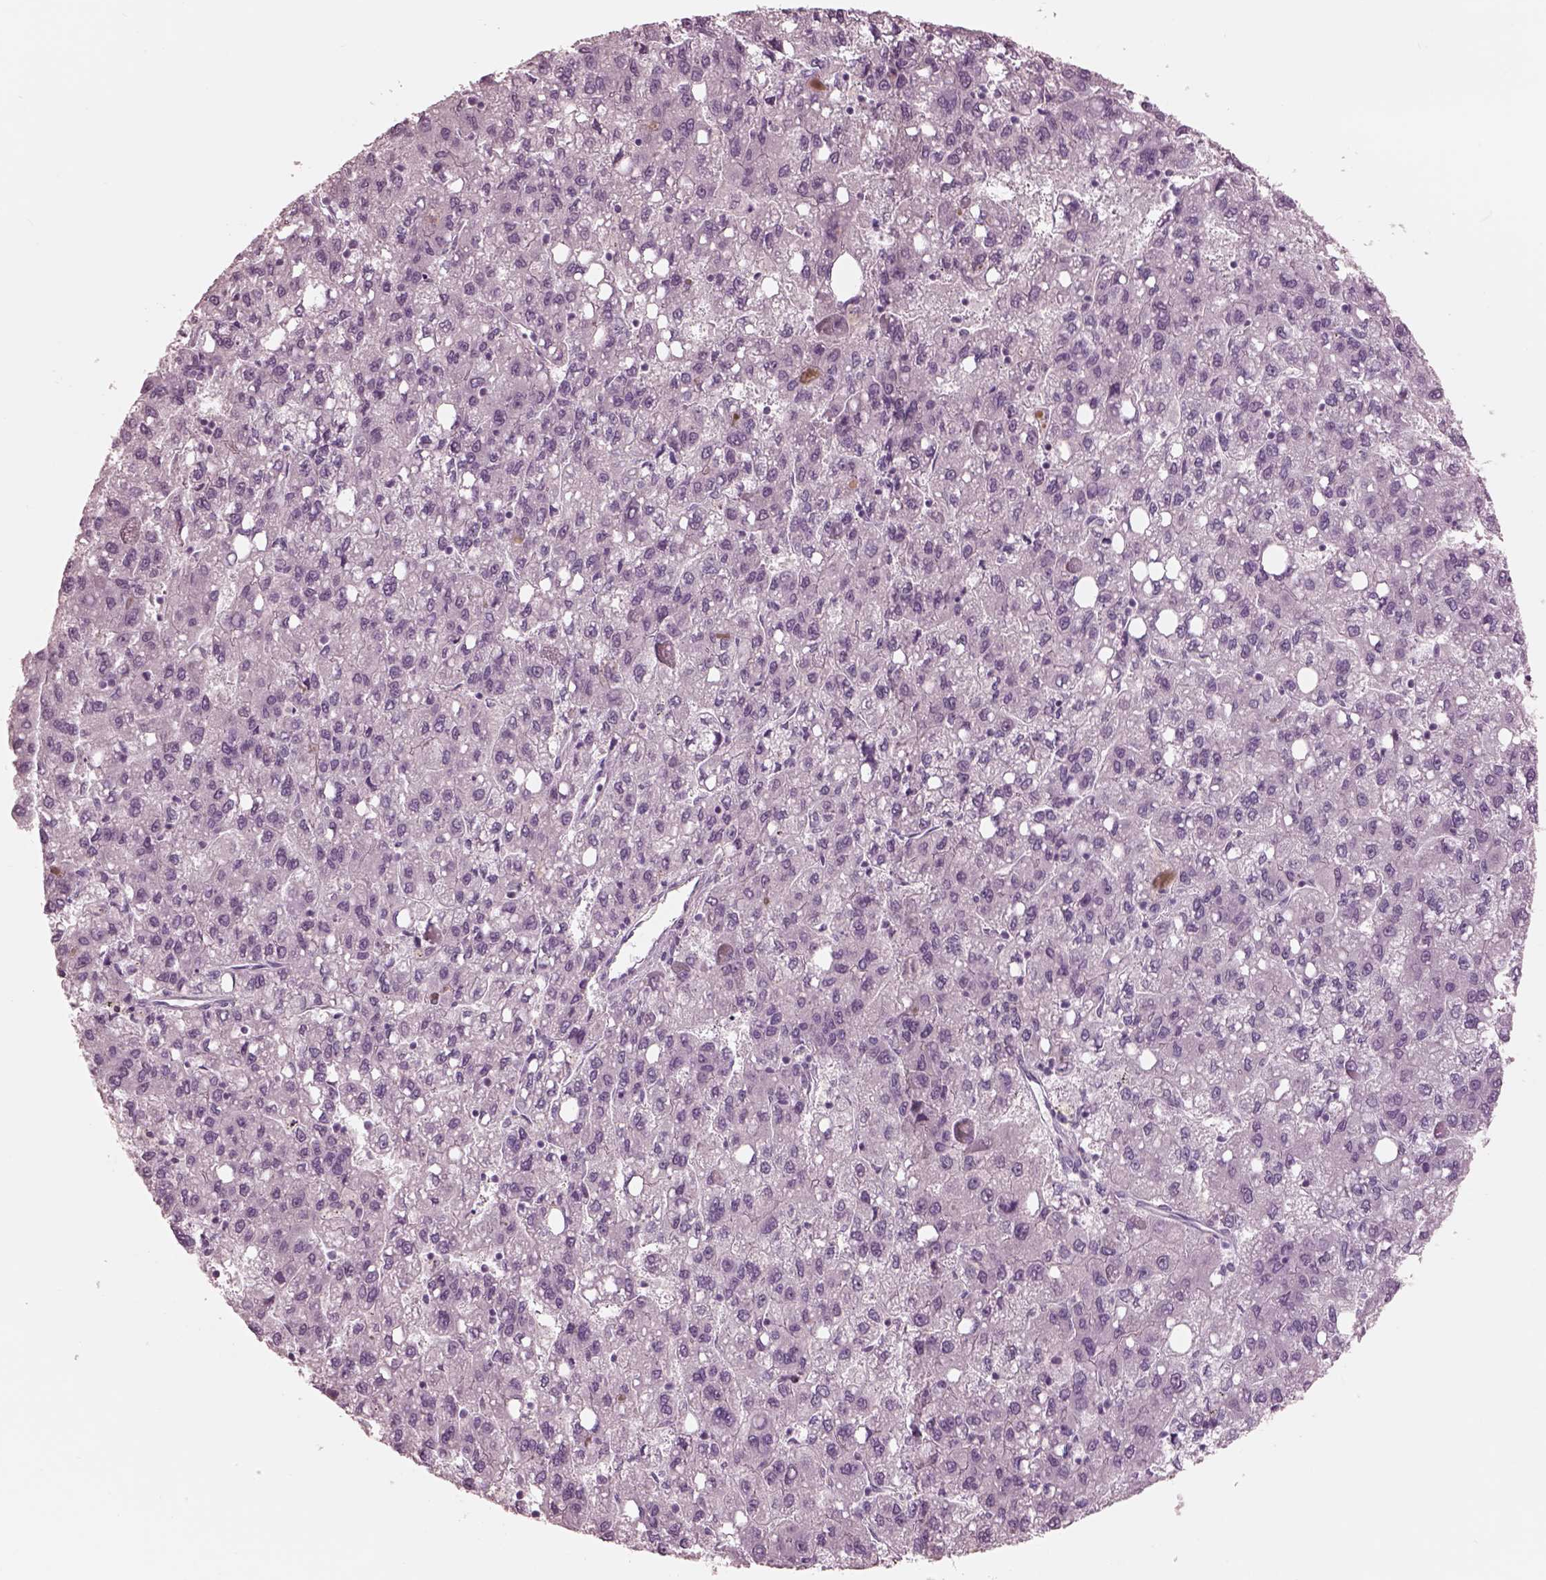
{"staining": {"intensity": "negative", "quantity": "none", "location": "none"}, "tissue": "liver cancer", "cell_type": "Tumor cells", "image_type": "cancer", "snomed": [{"axis": "morphology", "description": "Carcinoma, Hepatocellular, NOS"}, {"axis": "topography", "description": "Liver"}], "caption": "High magnification brightfield microscopy of liver cancer stained with DAB (brown) and counterstained with hematoxylin (blue): tumor cells show no significant staining.", "gene": "GARIN4", "patient": {"sex": "female", "age": 82}}